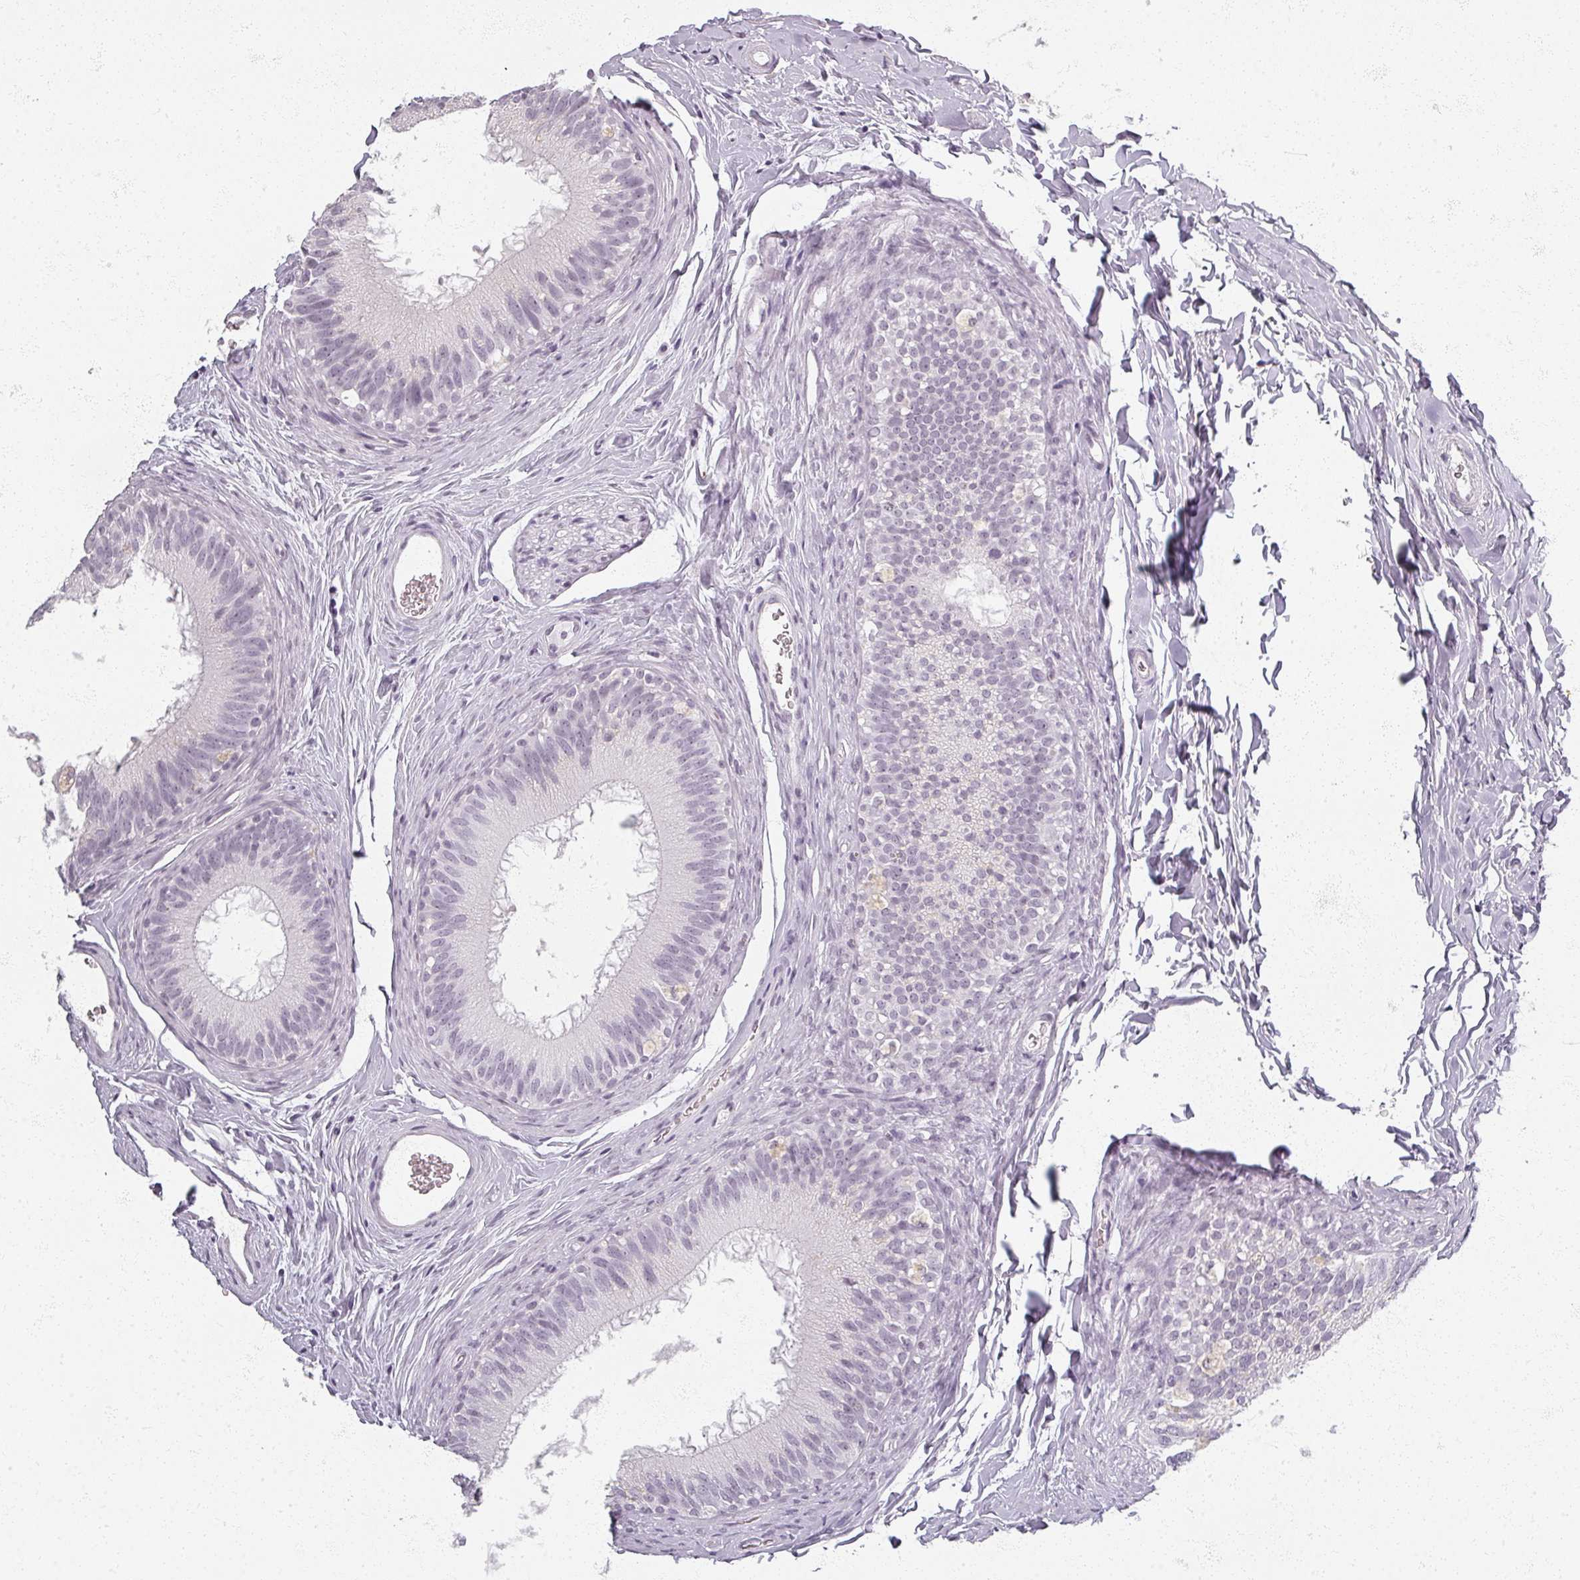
{"staining": {"intensity": "negative", "quantity": "none", "location": "none"}, "tissue": "epididymis", "cell_type": "Glandular cells", "image_type": "normal", "snomed": [{"axis": "morphology", "description": "Normal tissue, NOS"}, {"axis": "topography", "description": "Epididymis"}], "caption": "The immunohistochemistry (IHC) micrograph has no significant expression in glandular cells of epididymis. The staining was performed using DAB (3,3'-diaminobenzidine) to visualize the protein expression in brown, while the nuclei were stained in blue with hematoxylin (Magnification: 20x).", "gene": "RFPL2", "patient": {"sex": "male", "age": 38}}